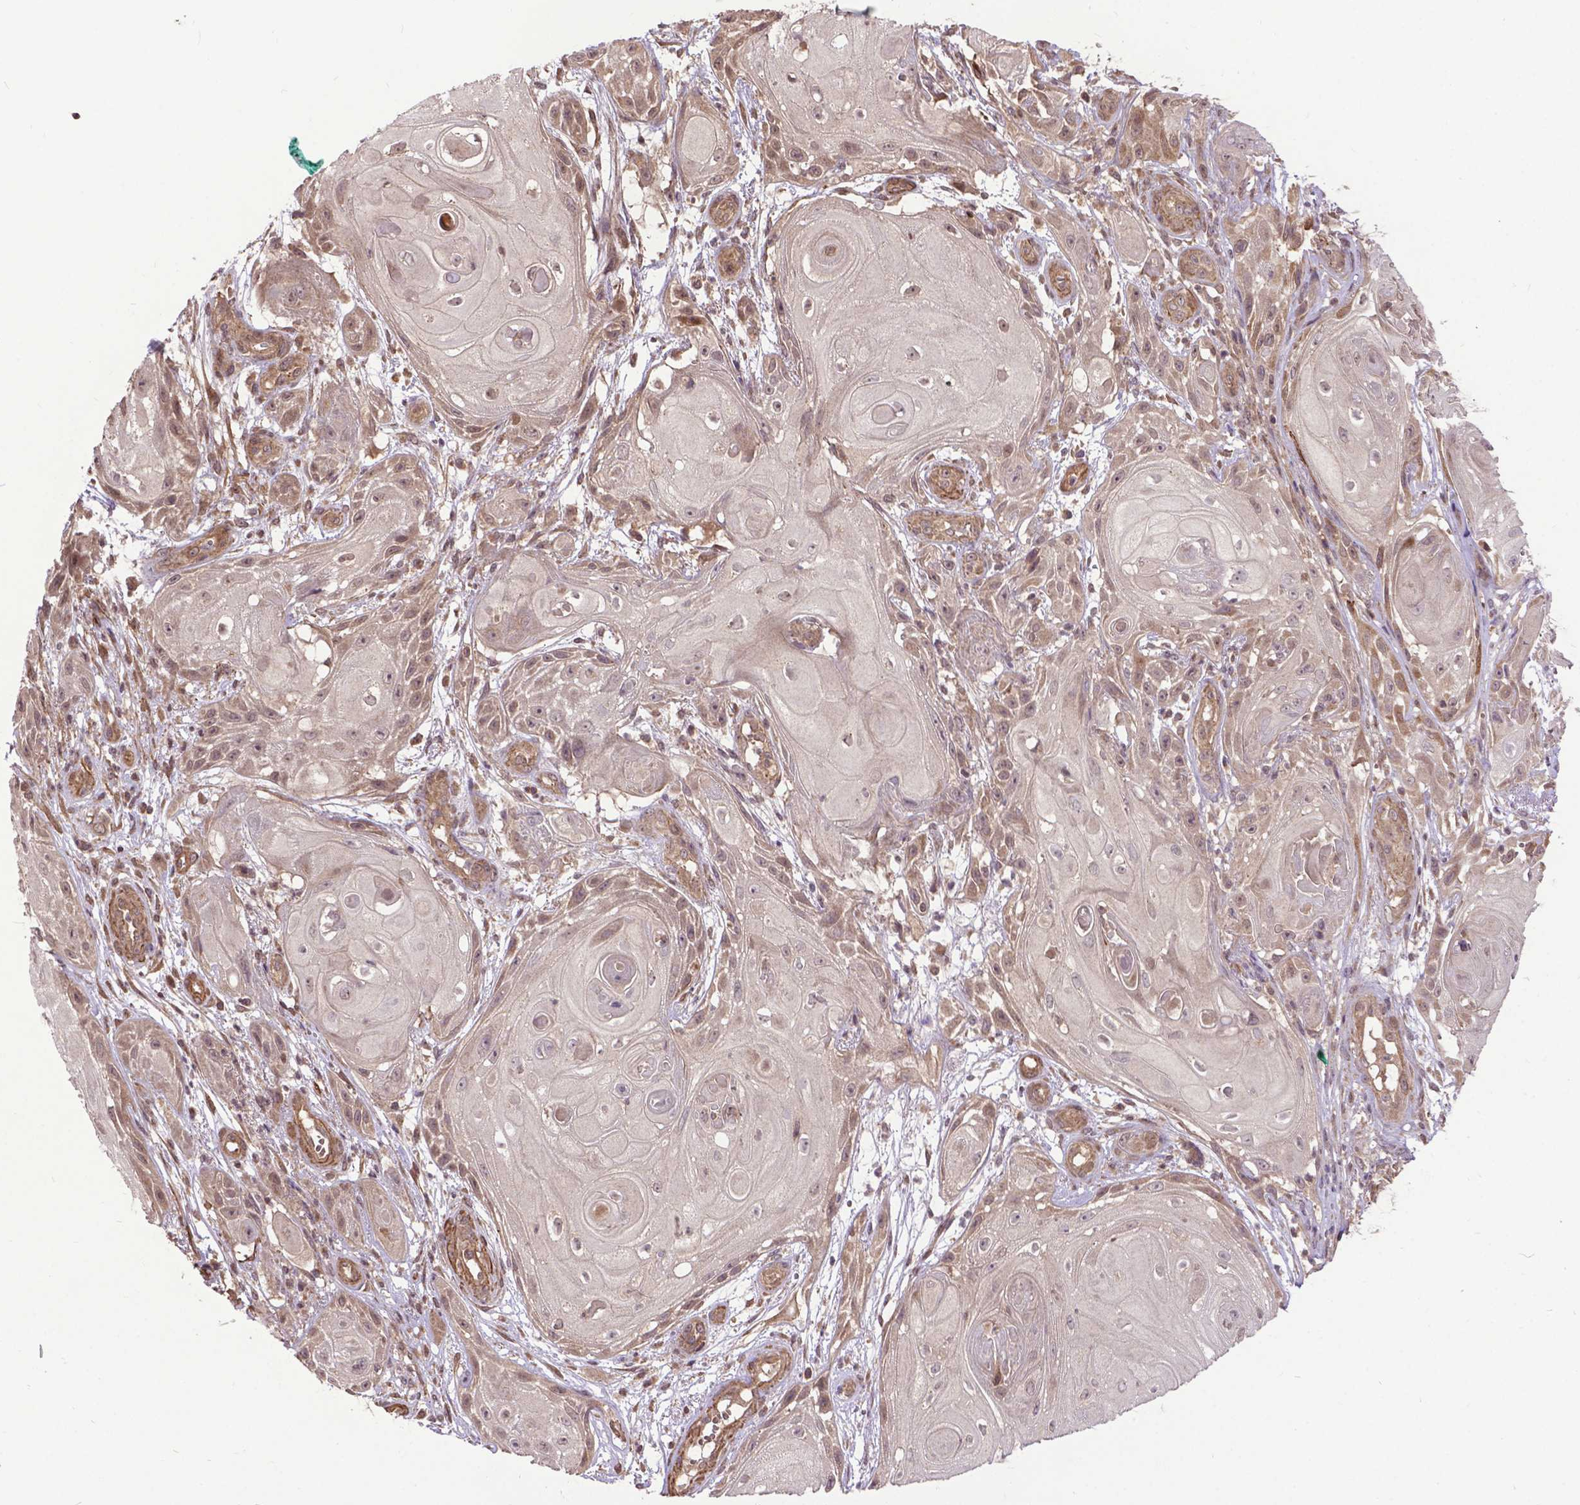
{"staining": {"intensity": "weak", "quantity": ">75%", "location": "cytoplasmic/membranous,nuclear"}, "tissue": "skin cancer", "cell_type": "Tumor cells", "image_type": "cancer", "snomed": [{"axis": "morphology", "description": "Squamous cell carcinoma, NOS"}, {"axis": "topography", "description": "Skin"}], "caption": "The immunohistochemical stain shows weak cytoplasmic/membranous and nuclear positivity in tumor cells of skin cancer (squamous cell carcinoma) tissue.", "gene": "ZNF616", "patient": {"sex": "male", "age": 62}}